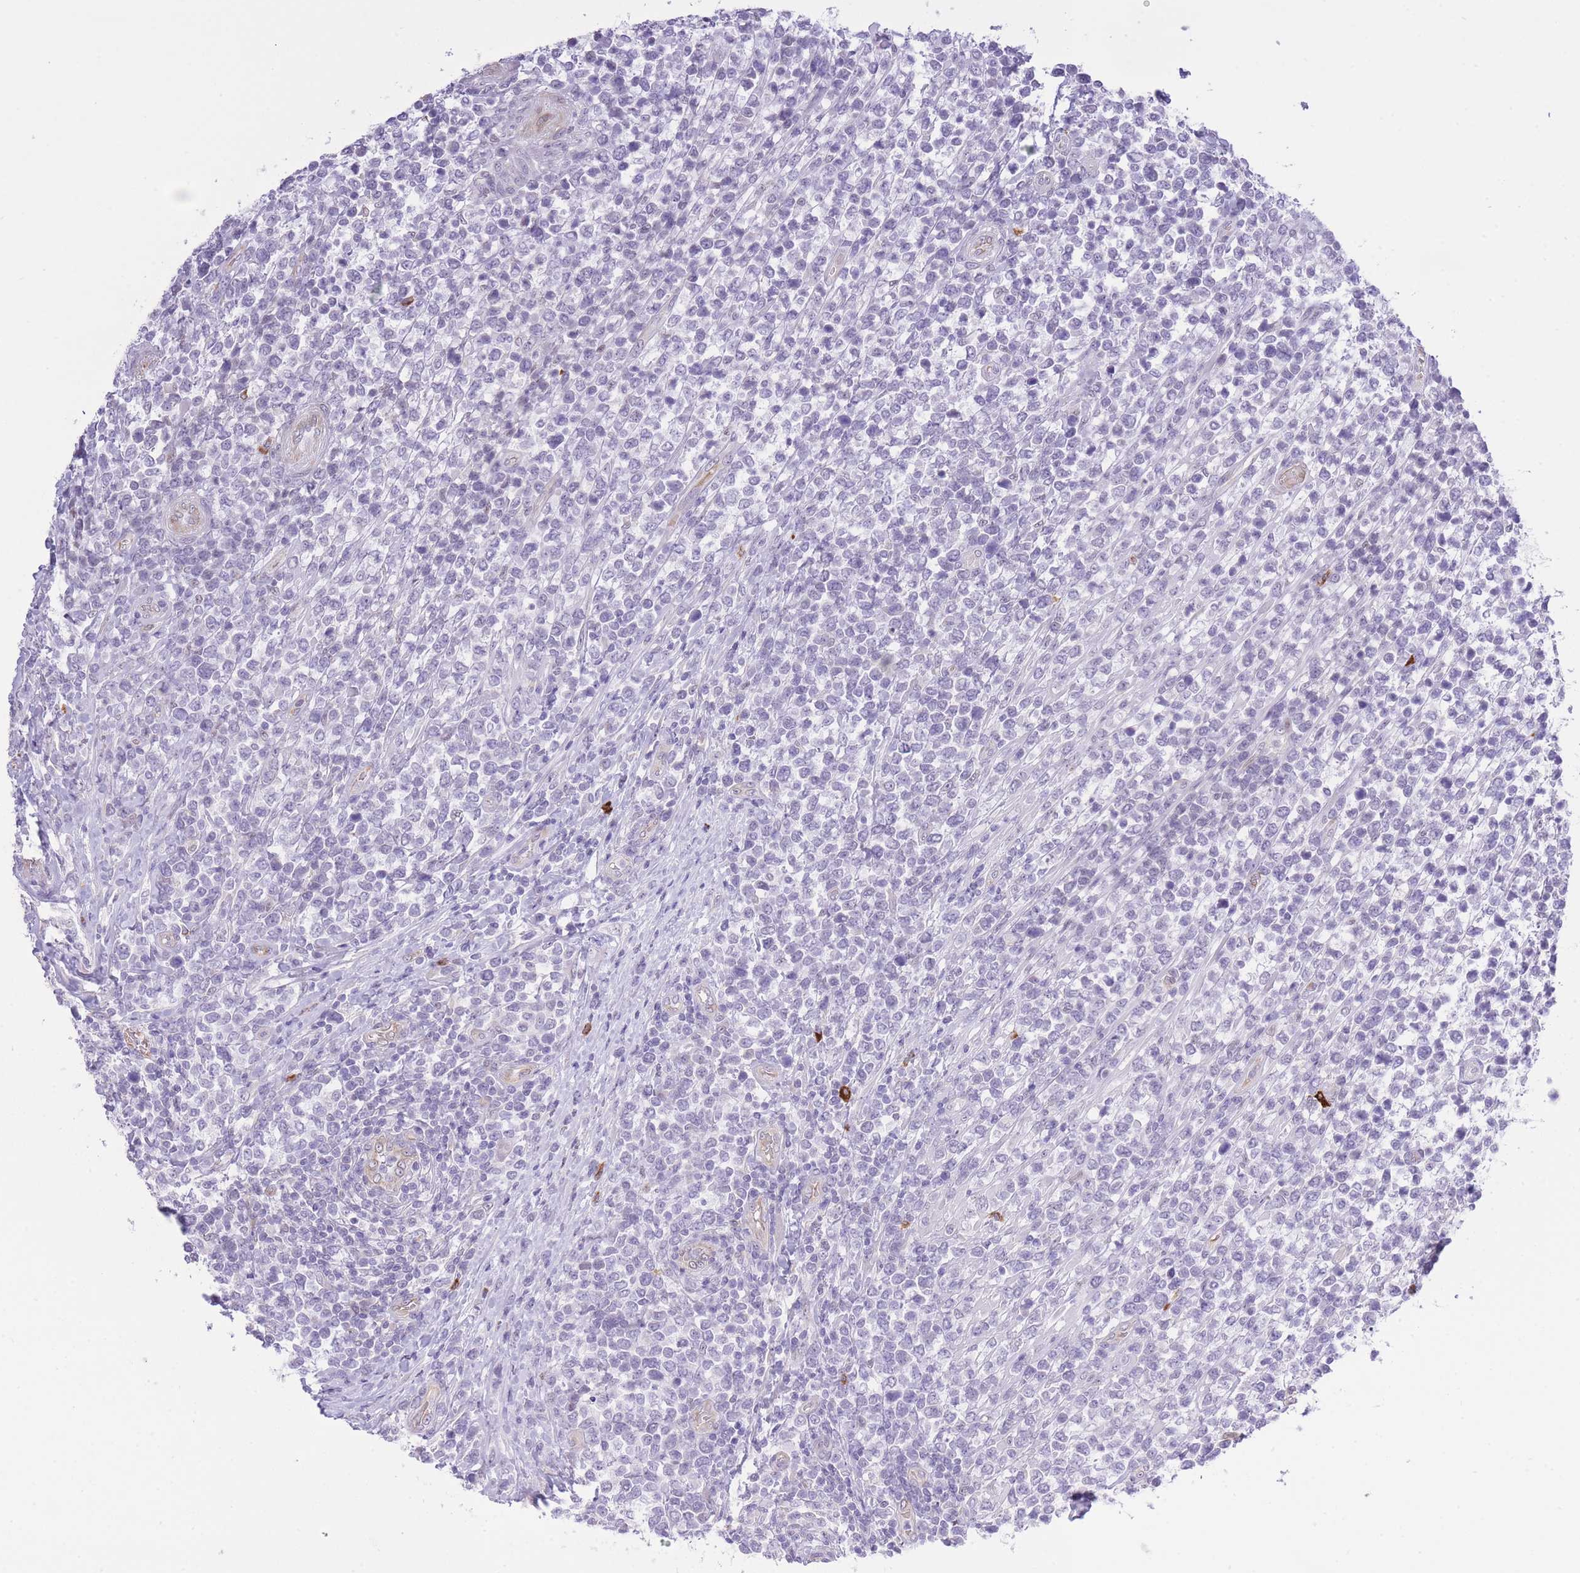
{"staining": {"intensity": "negative", "quantity": "none", "location": "none"}, "tissue": "lymphoma", "cell_type": "Tumor cells", "image_type": "cancer", "snomed": [{"axis": "morphology", "description": "Malignant lymphoma, non-Hodgkin's type, High grade"}, {"axis": "topography", "description": "Soft tissue"}], "caption": "Histopathology image shows no significant protein expression in tumor cells of high-grade malignant lymphoma, non-Hodgkin's type.", "gene": "MEIOSIN", "patient": {"sex": "female", "age": 56}}